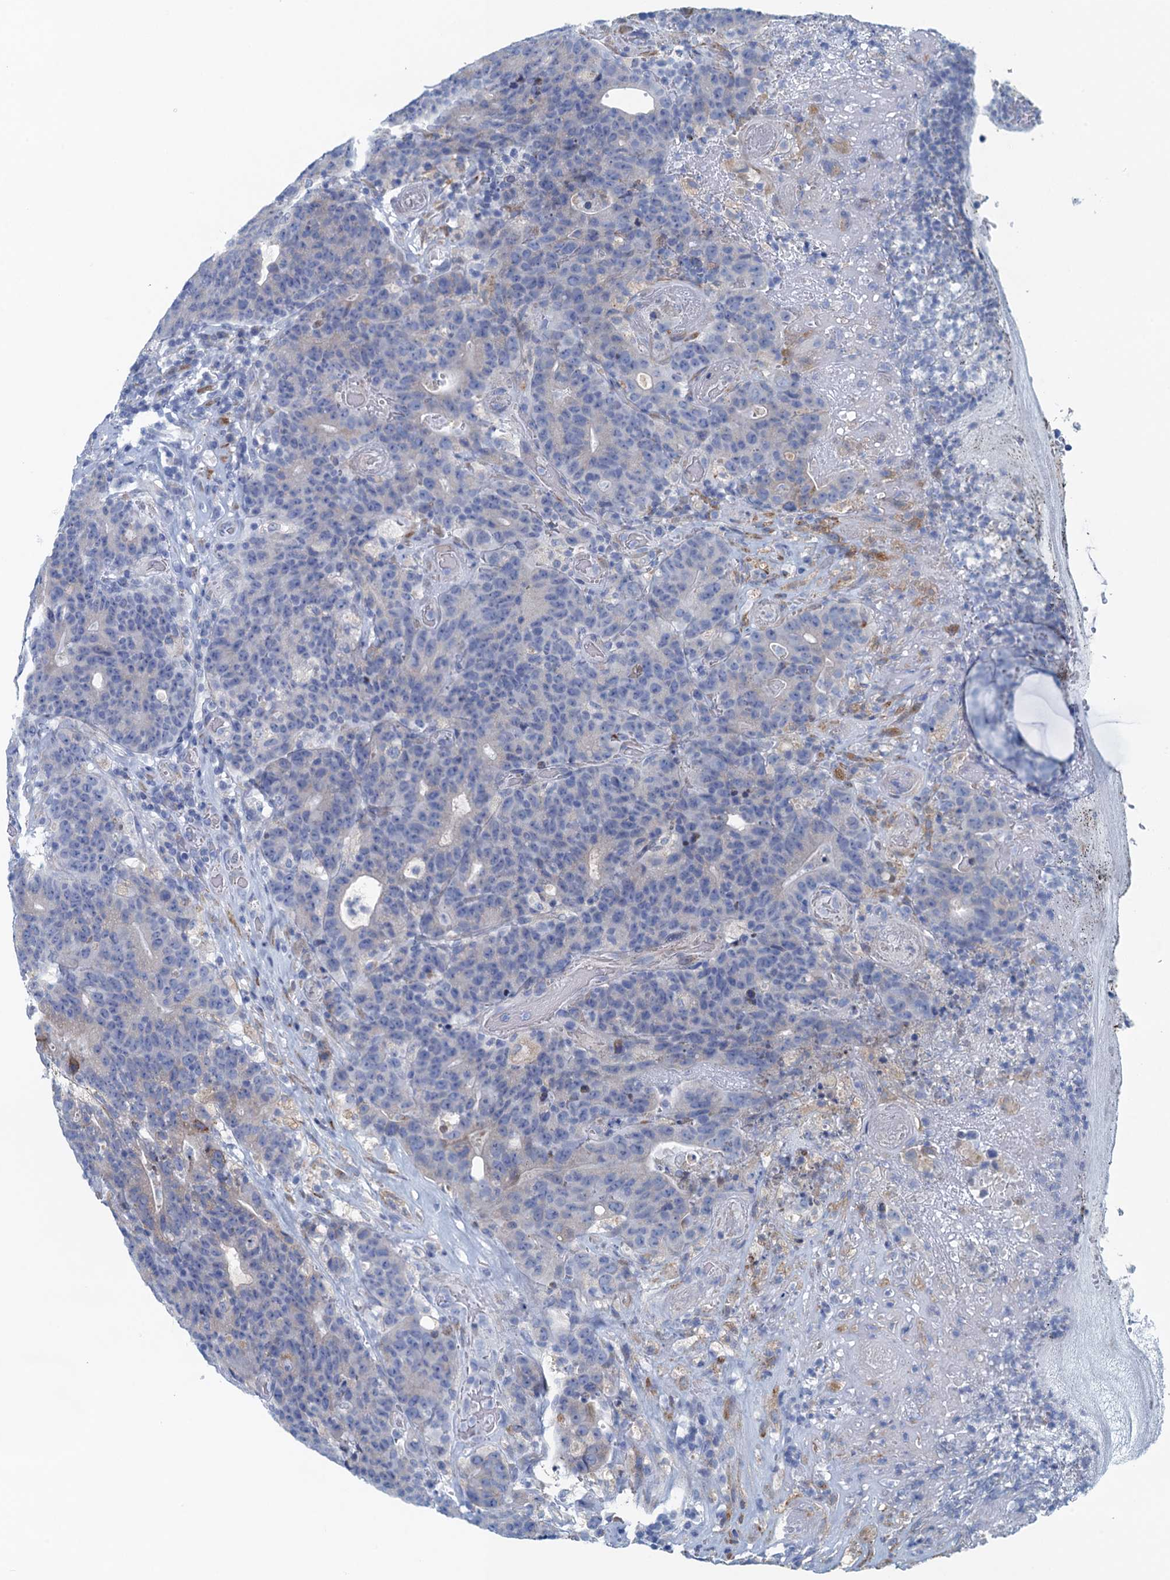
{"staining": {"intensity": "negative", "quantity": "none", "location": "none"}, "tissue": "colorectal cancer", "cell_type": "Tumor cells", "image_type": "cancer", "snomed": [{"axis": "morphology", "description": "Adenocarcinoma, NOS"}, {"axis": "topography", "description": "Colon"}], "caption": "This is an immunohistochemistry photomicrograph of adenocarcinoma (colorectal). There is no positivity in tumor cells.", "gene": "C10orf88", "patient": {"sex": "female", "age": 75}}